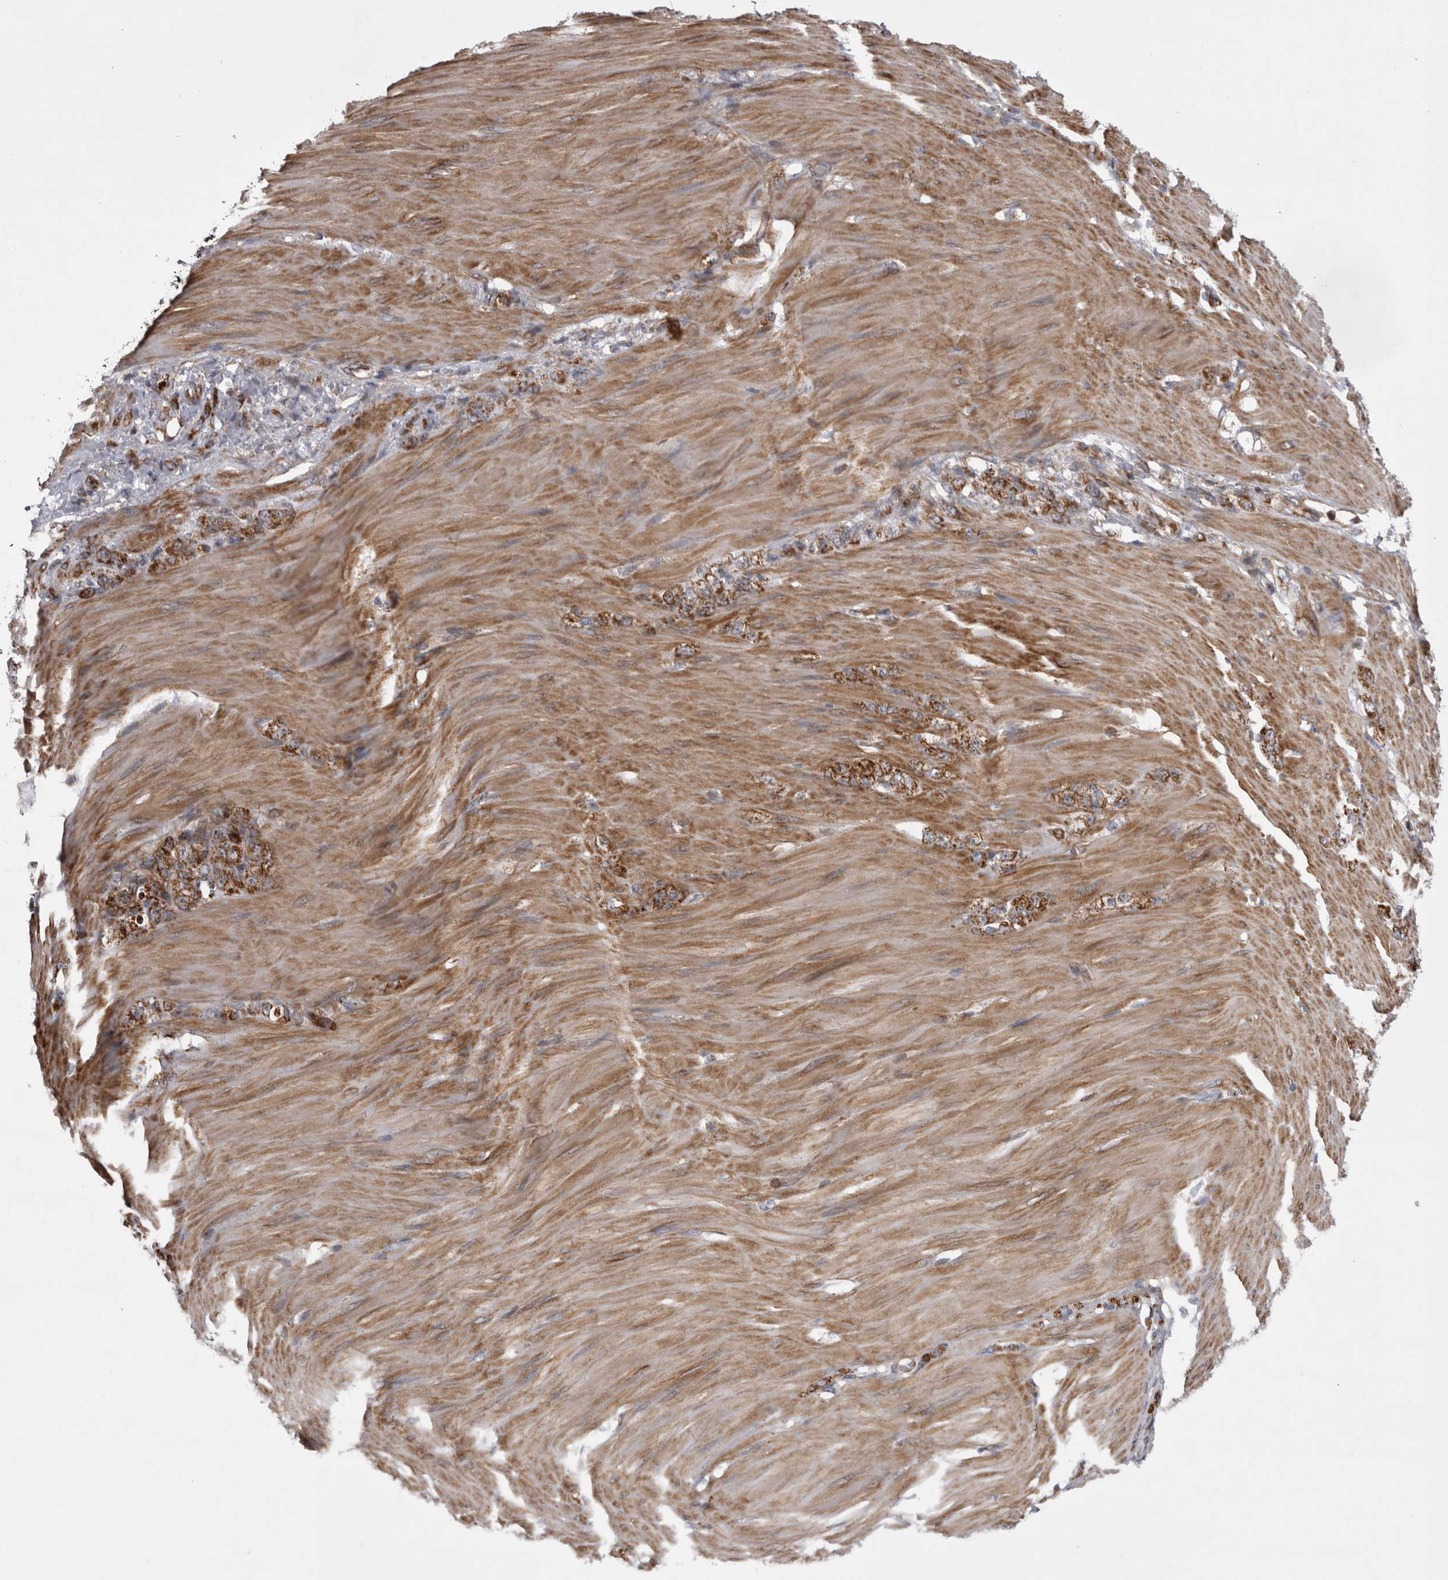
{"staining": {"intensity": "strong", "quantity": ">75%", "location": "cytoplasmic/membranous"}, "tissue": "stomach cancer", "cell_type": "Tumor cells", "image_type": "cancer", "snomed": [{"axis": "morphology", "description": "Normal tissue, NOS"}, {"axis": "morphology", "description": "Adenocarcinoma, NOS"}, {"axis": "topography", "description": "Stomach"}], "caption": "IHC staining of stomach cancer (adenocarcinoma), which demonstrates high levels of strong cytoplasmic/membranous positivity in approximately >75% of tumor cells indicating strong cytoplasmic/membranous protein expression. The staining was performed using DAB (3,3'-diaminobenzidine) (brown) for protein detection and nuclei were counterstained in hematoxylin (blue).", "gene": "TSPOAP1", "patient": {"sex": "male", "age": 82}}